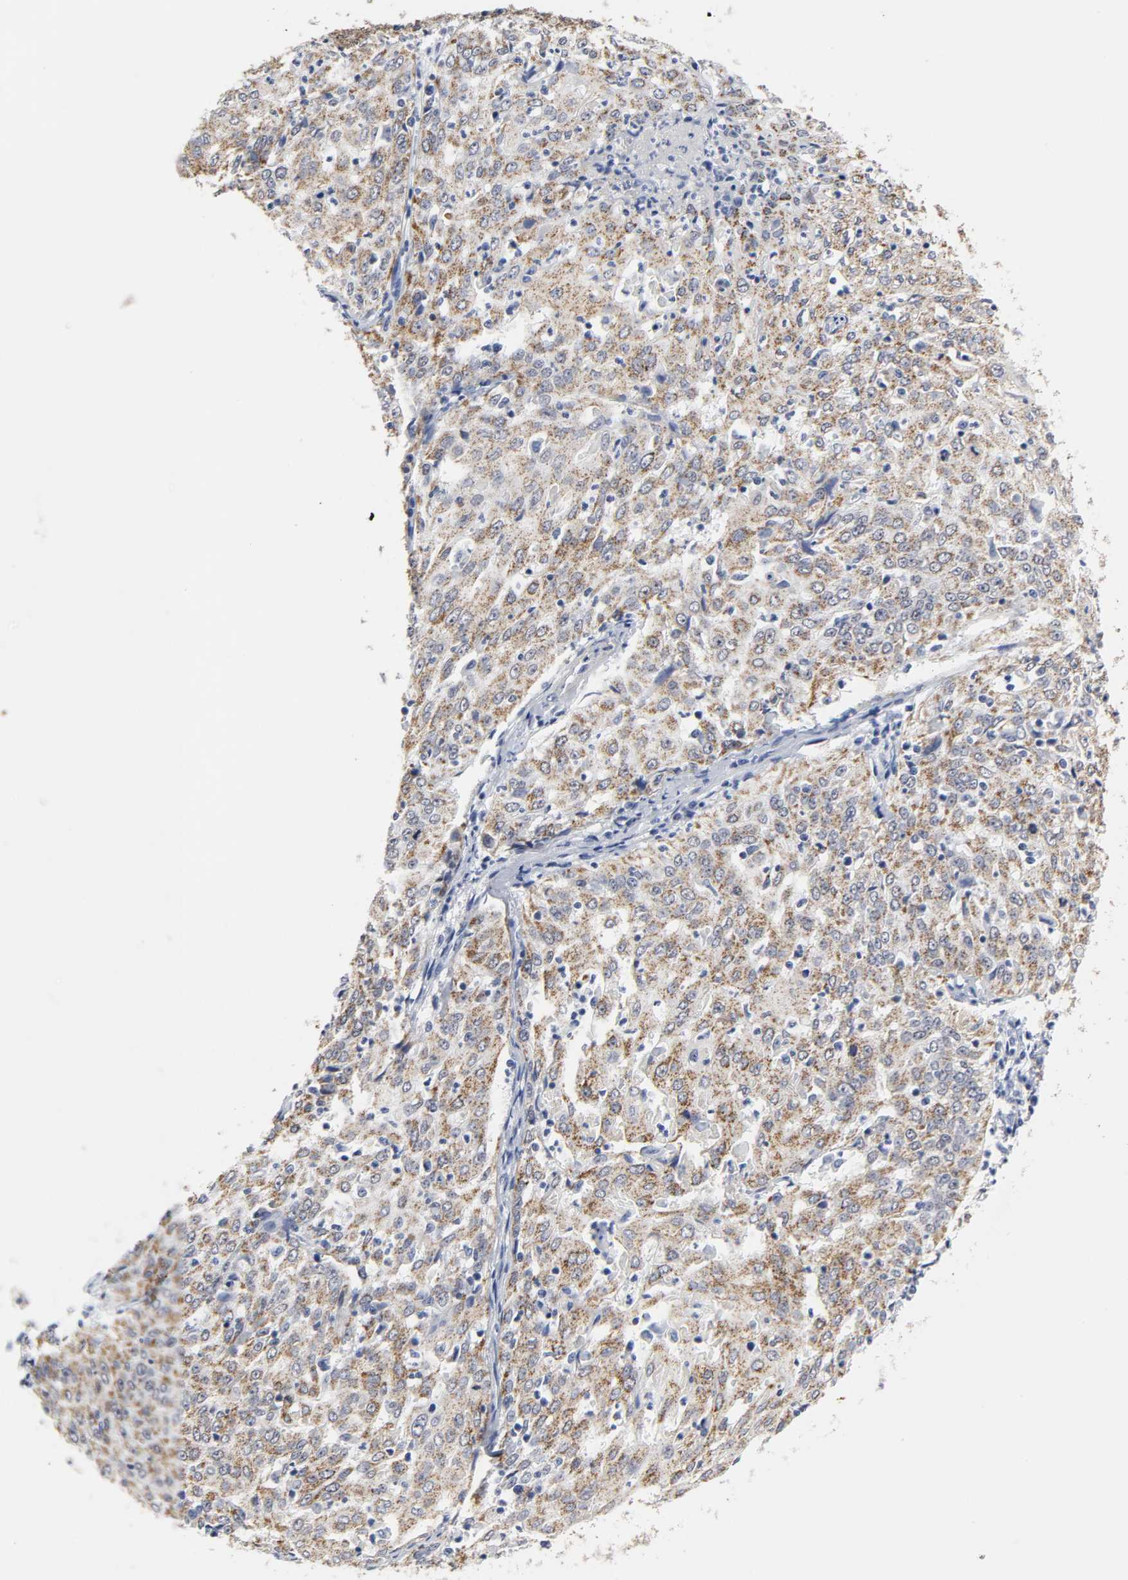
{"staining": {"intensity": "moderate", "quantity": ">75%", "location": "cytoplasmic/membranous"}, "tissue": "cervical cancer", "cell_type": "Tumor cells", "image_type": "cancer", "snomed": [{"axis": "morphology", "description": "Squamous cell carcinoma, NOS"}, {"axis": "topography", "description": "Cervix"}], "caption": "An image showing moderate cytoplasmic/membranous positivity in approximately >75% of tumor cells in cervical cancer, as visualized by brown immunohistochemical staining.", "gene": "GRHL2", "patient": {"sex": "female", "age": 39}}